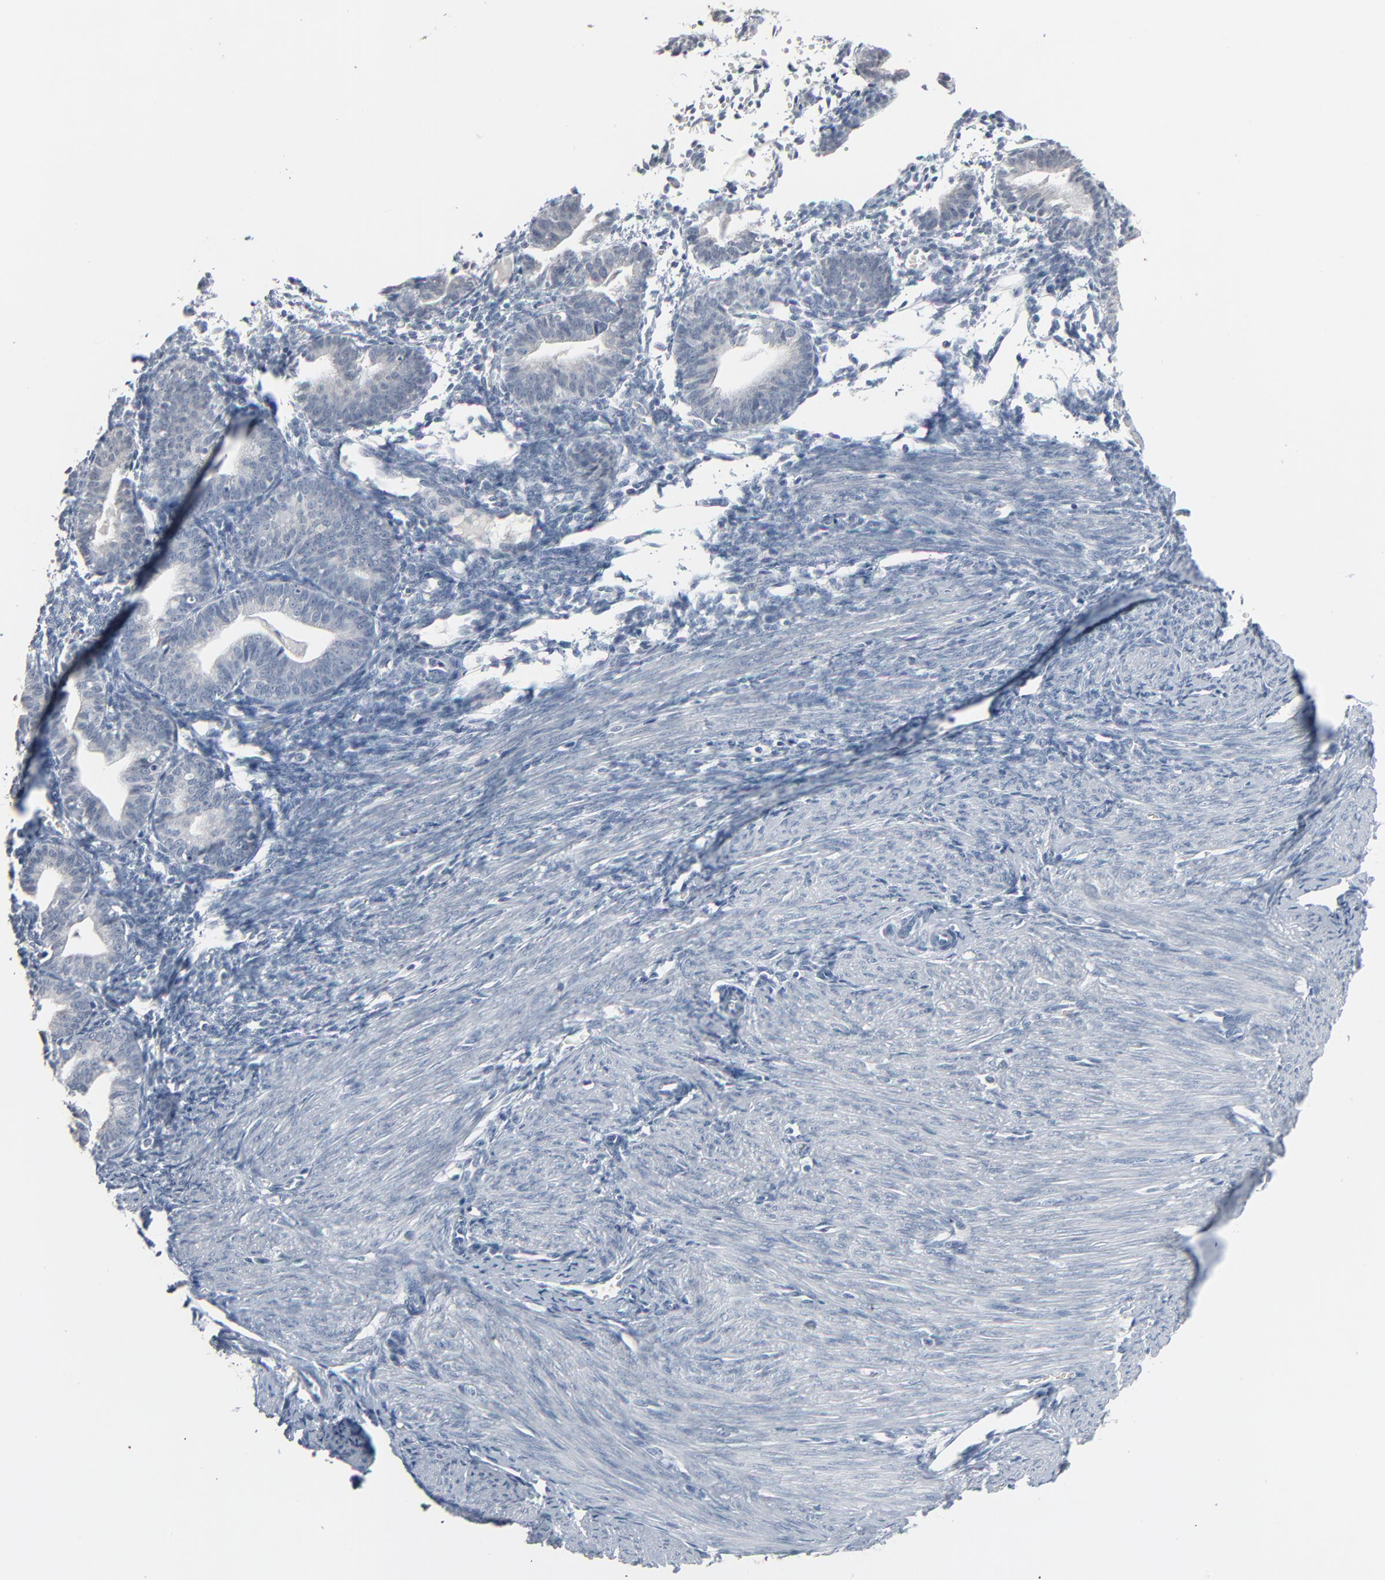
{"staining": {"intensity": "negative", "quantity": "none", "location": "none"}, "tissue": "endometrium", "cell_type": "Cells in endometrial stroma", "image_type": "normal", "snomed": [{"axis": "morphology", "description": "Normal tissue, NOS"}, {"axis": "topography", "description": "Endometrium"}], "caption": "The micrograph exhibits no staining of cells in endometrial stroma in unremarkable endometrium. (Stains: DAB (3,3'-diaminobenzidine) IHC with hematoxylin counter stain, Microscopy: brightfield microscopy at high magnification).", "gene": "SAGE1", "patient": {"sex": "female", "age": 61}}